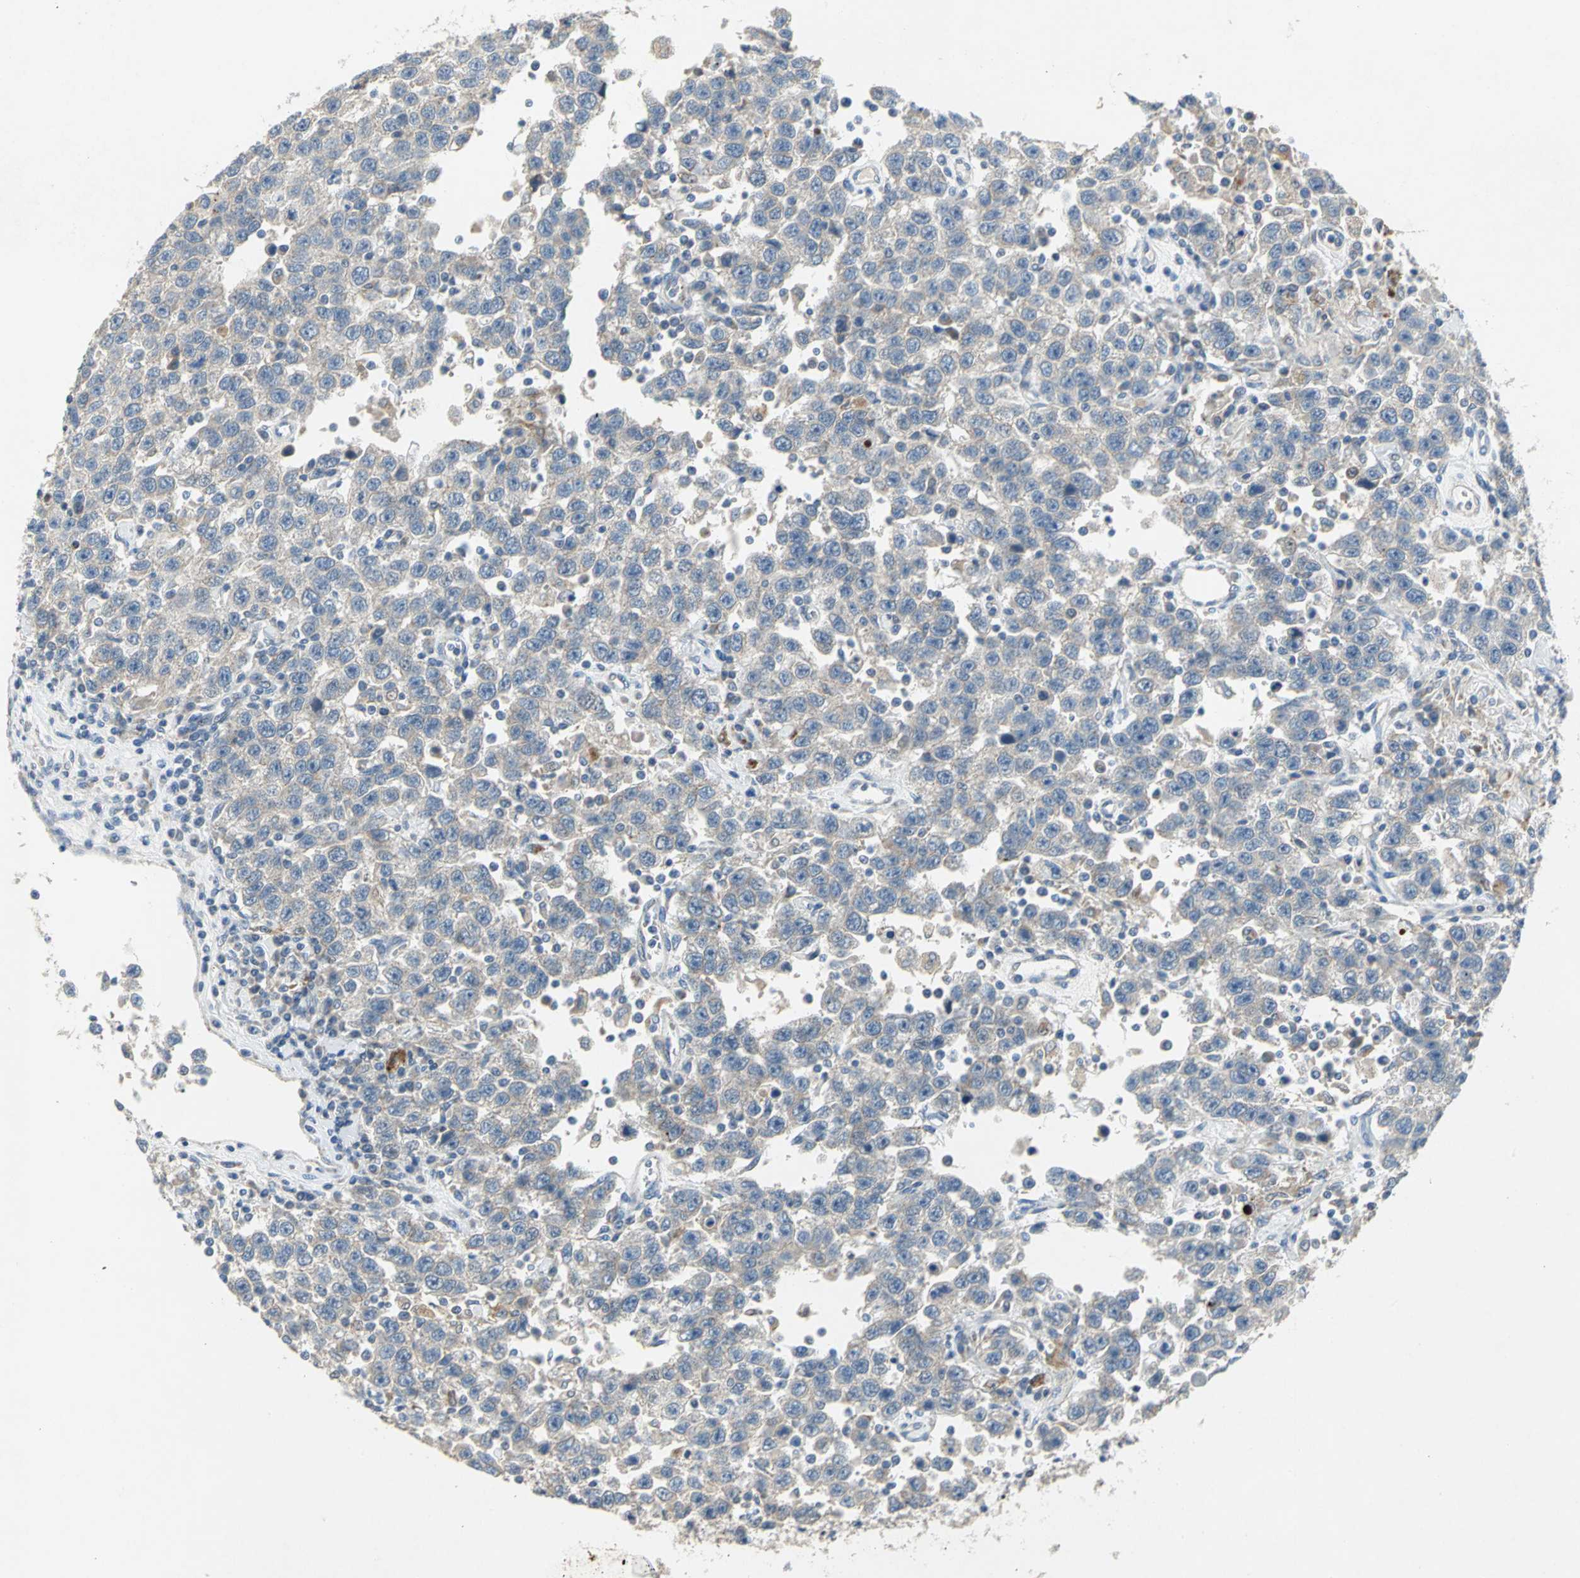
{"staining": {"intensity": "weak", "quantity": "25%-75%", "location": "cytoplasmic/membranous"}, "tissue": "testis cancer", "cell_type": "Tumor cells", "image_type": "cancer", "snomed": [{"axis": "morphology", "description": "Seminoma, NOS"}, {"axis": "topography", "description": "Testis"}], "caption": "A photomicrograph of human seminoma (testis) stained for a protein exhibits weak cytoplasmic/membranous brown staining in tumor cells.", "gene": "SPPL2B", "patient": {"sex": "male", "age": 41}}